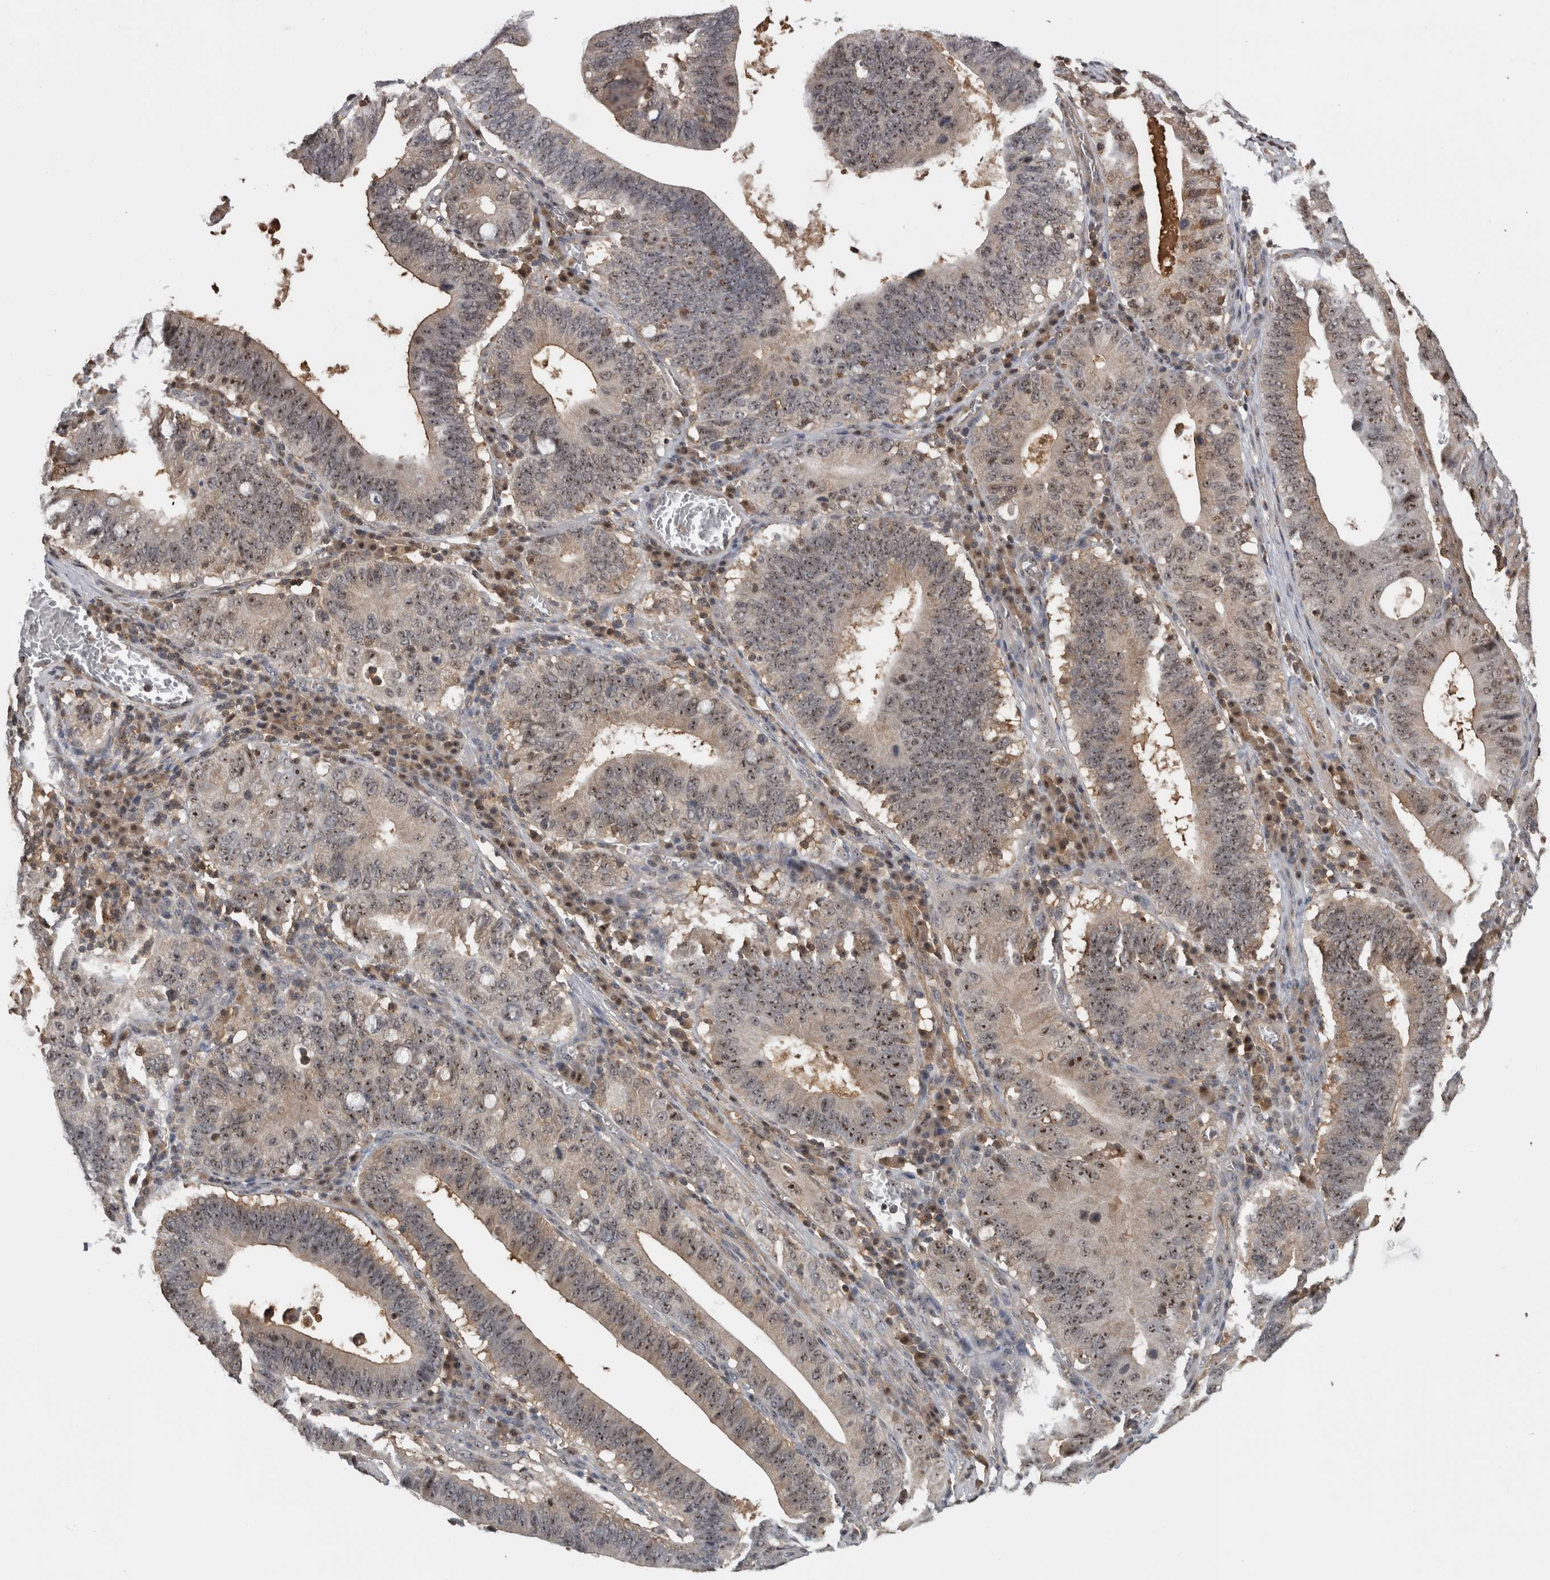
{"staining": {"intensity": "moderate", "quantity": ">75%", "location": "nuclear"}, "tissue": "stomach cancer", "cell_type": "Tumor cells", "image_type": "cancer", "snomed": [{"axis": "morphology", "description": "Adenocarcinoma, NOS"}, {"axis": "topography", "description": "Stomach"}, {"axis": "topography", "description": "Gastric cardia"}], "caption": "High-magnification brightfield microscopy of stomach cancer stained with DAB (3,3'-diaminobenzidine) (brown) and counterstained with hematoxylin (blue). tumor cells exhibit moderate nuclear expression is present in approximately>75% of cells.", "gene": "TDRD7", "patient": {"sex": "male", "age": 59}}